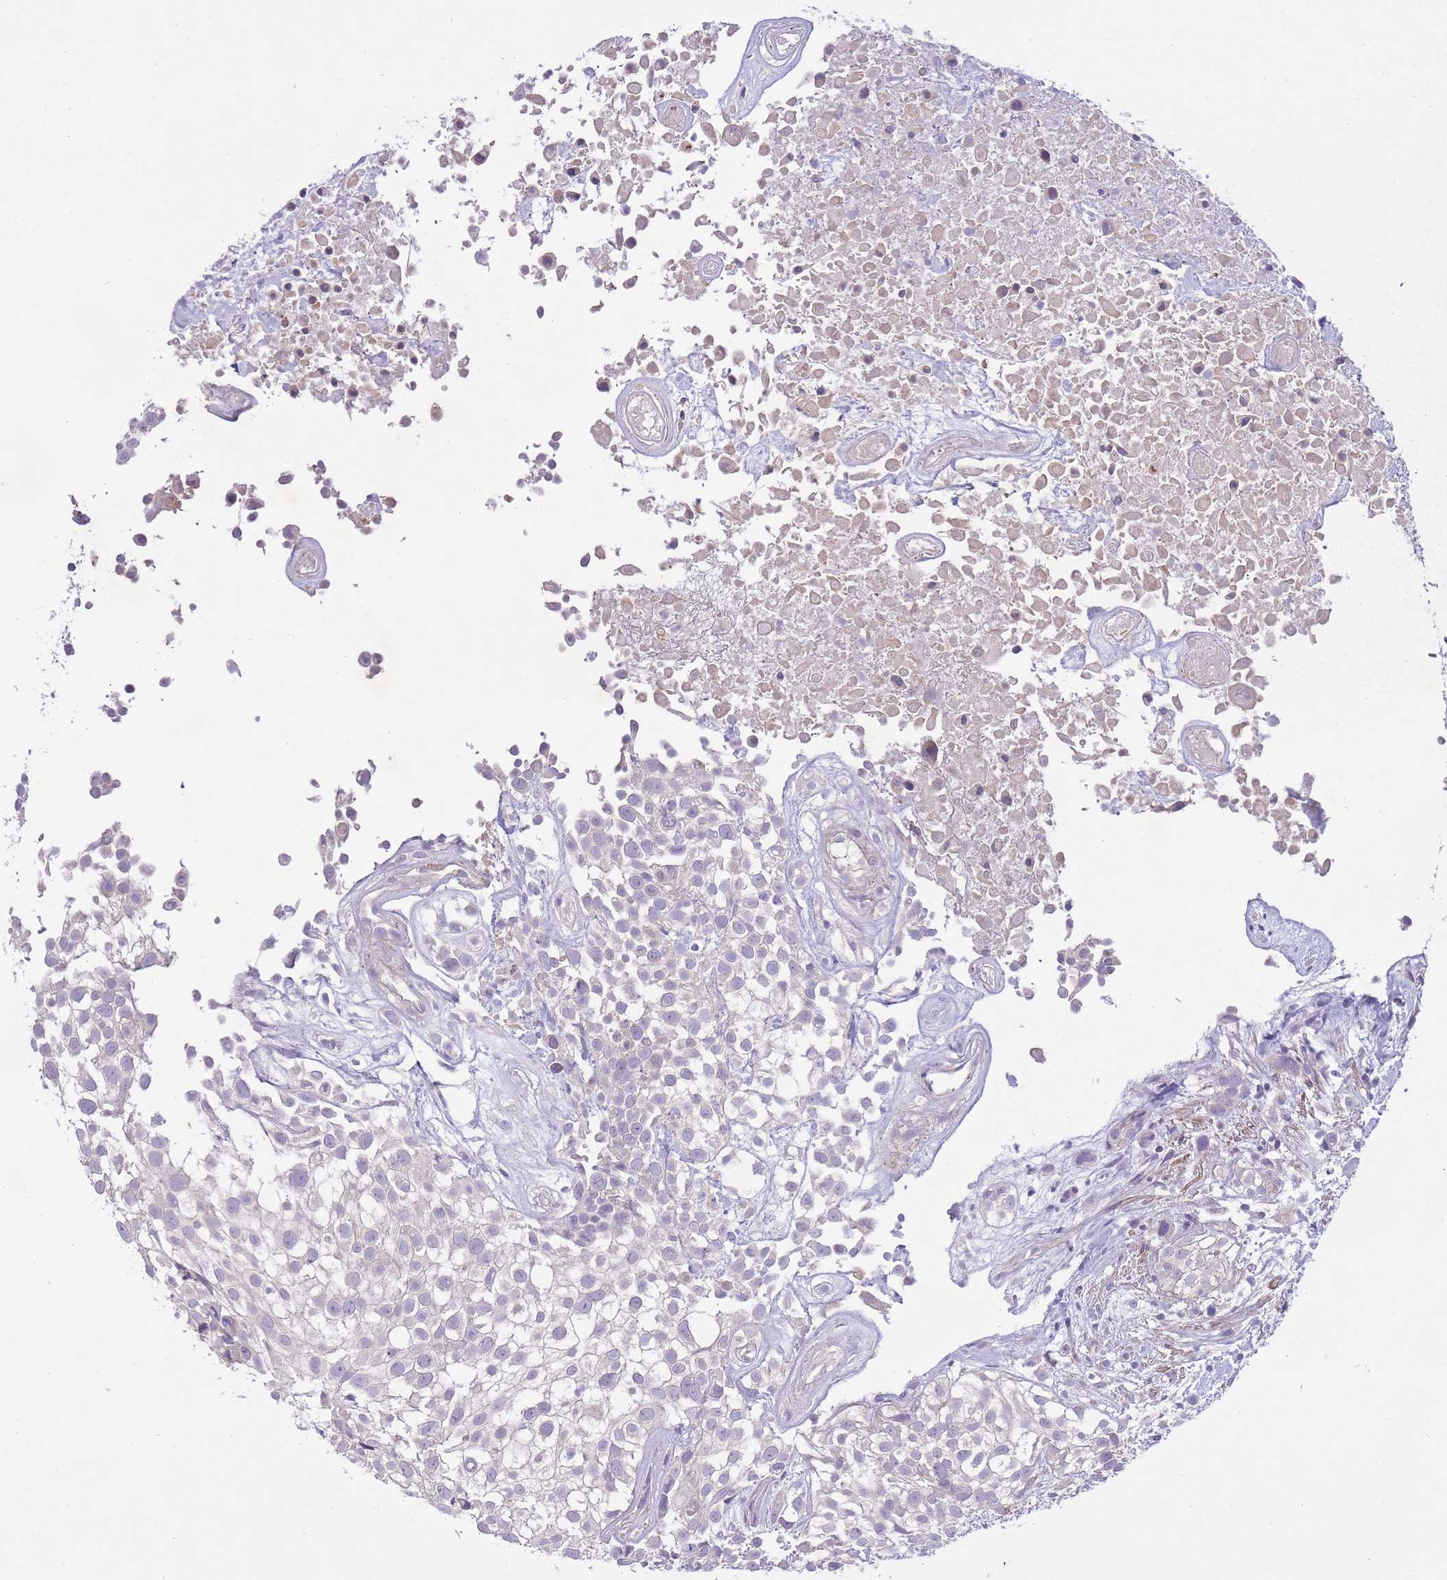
{"staining": {"intensity": "negative", "quantity": "none", "location": "none"}, "tissue": "urothelial cancer", "cell_type": "Tumor cells", "image_type": "cancer", "snomed": [{"axis": "morphology", "description": "Urothelial carcinoma, High grade"}, {"axis": "topography", "description": "Urinary bladder"}], "caption": "IHC of urothelial cancer displays no staining in tumor cells.", "gene": "PNPLA5", "patient": {"sex": "male", "age": 56}}